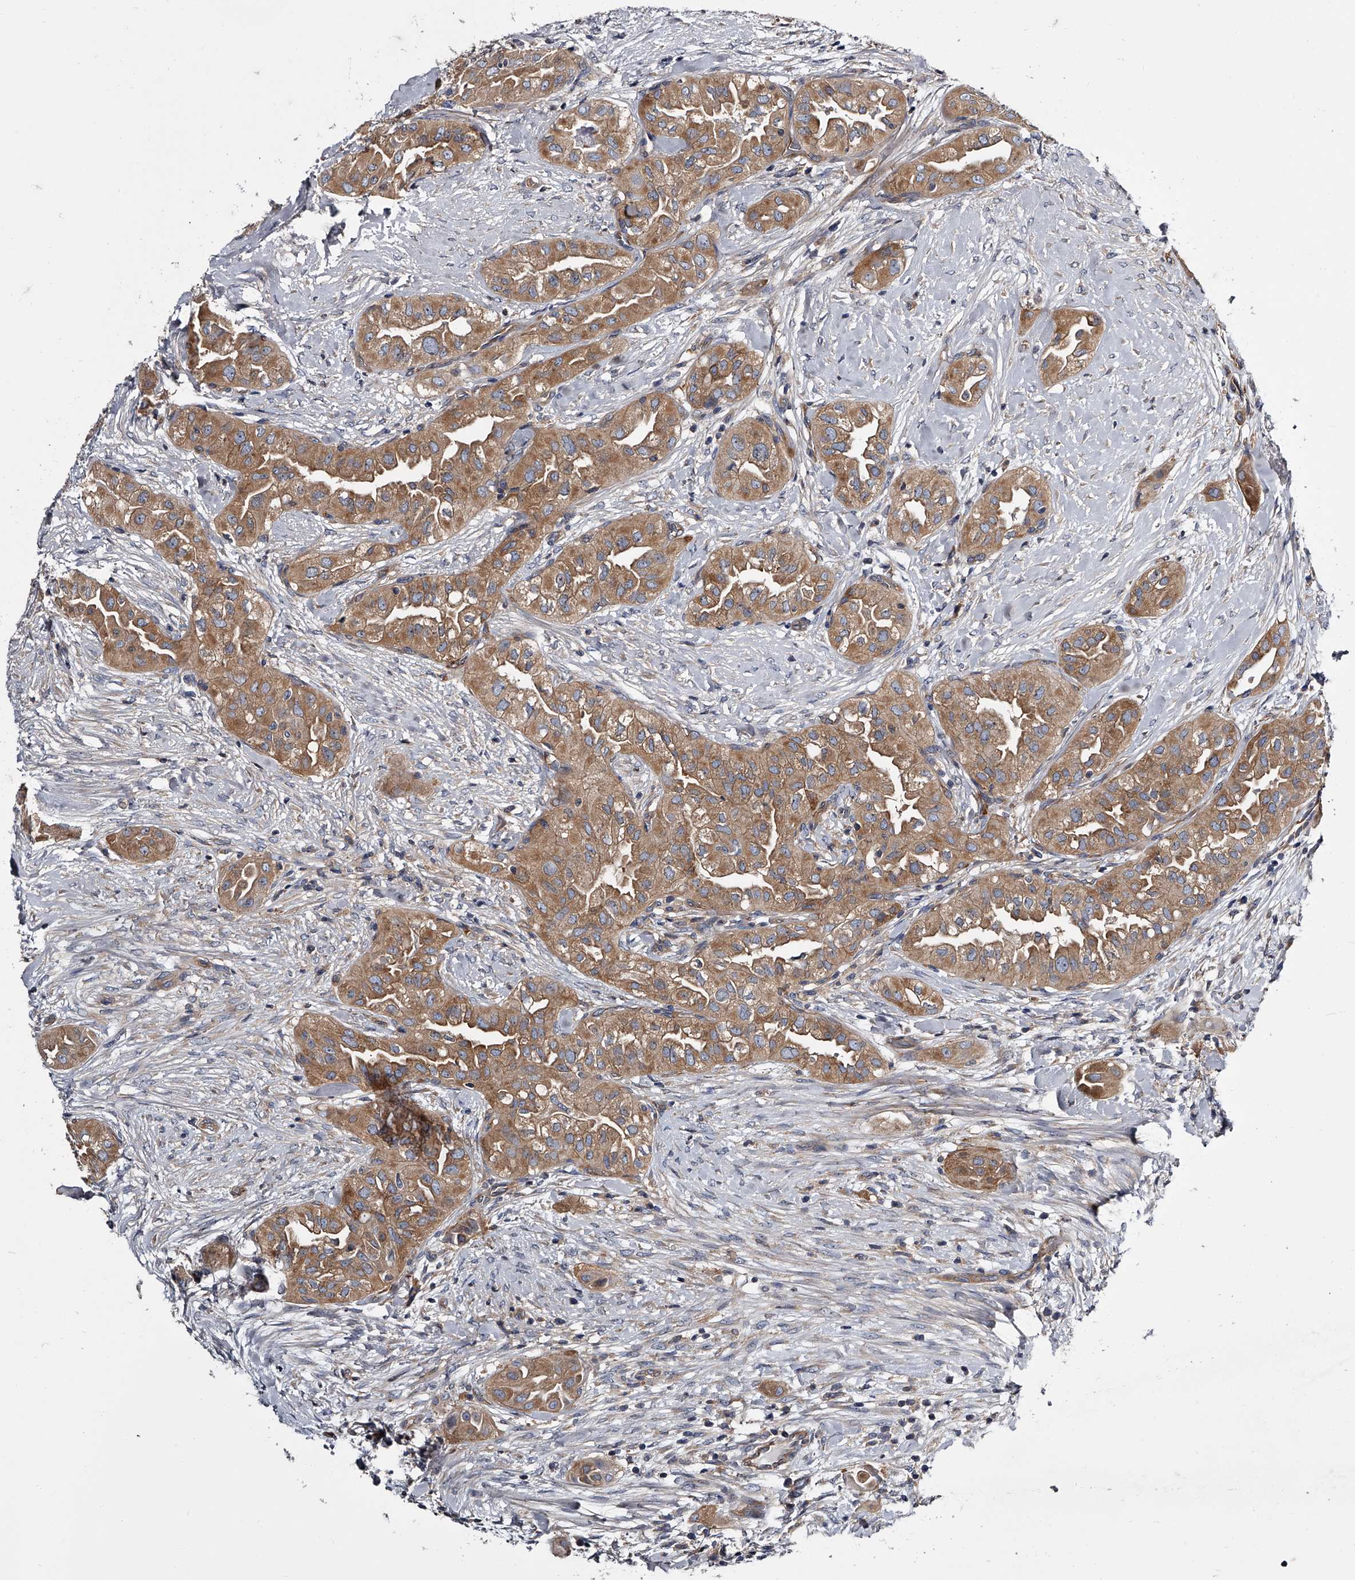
{"staining": {"intensity": "moderate", "quantity": ">75%", "location": "cytoplasmic/membranous"}, "tissue": "thyroid cancer", "cell_type": "Tumor cells", "image_type": "cancer", "snomed": [{"axis": "morphology", "description": "Papillary adenocarcinoma, NOS"}, {"axis": "topography", "description": "Thyroid gland"}], "caption": "There is medium levels of moderate cytoplasmic/membranous expression in tumor cells of papillary adenocarcinoma (thyroid), as demonstrated by immunohistochemical staining (brown color).", "gene": "GAPVD1", "patient": {"sex": "female", "age": 59}}